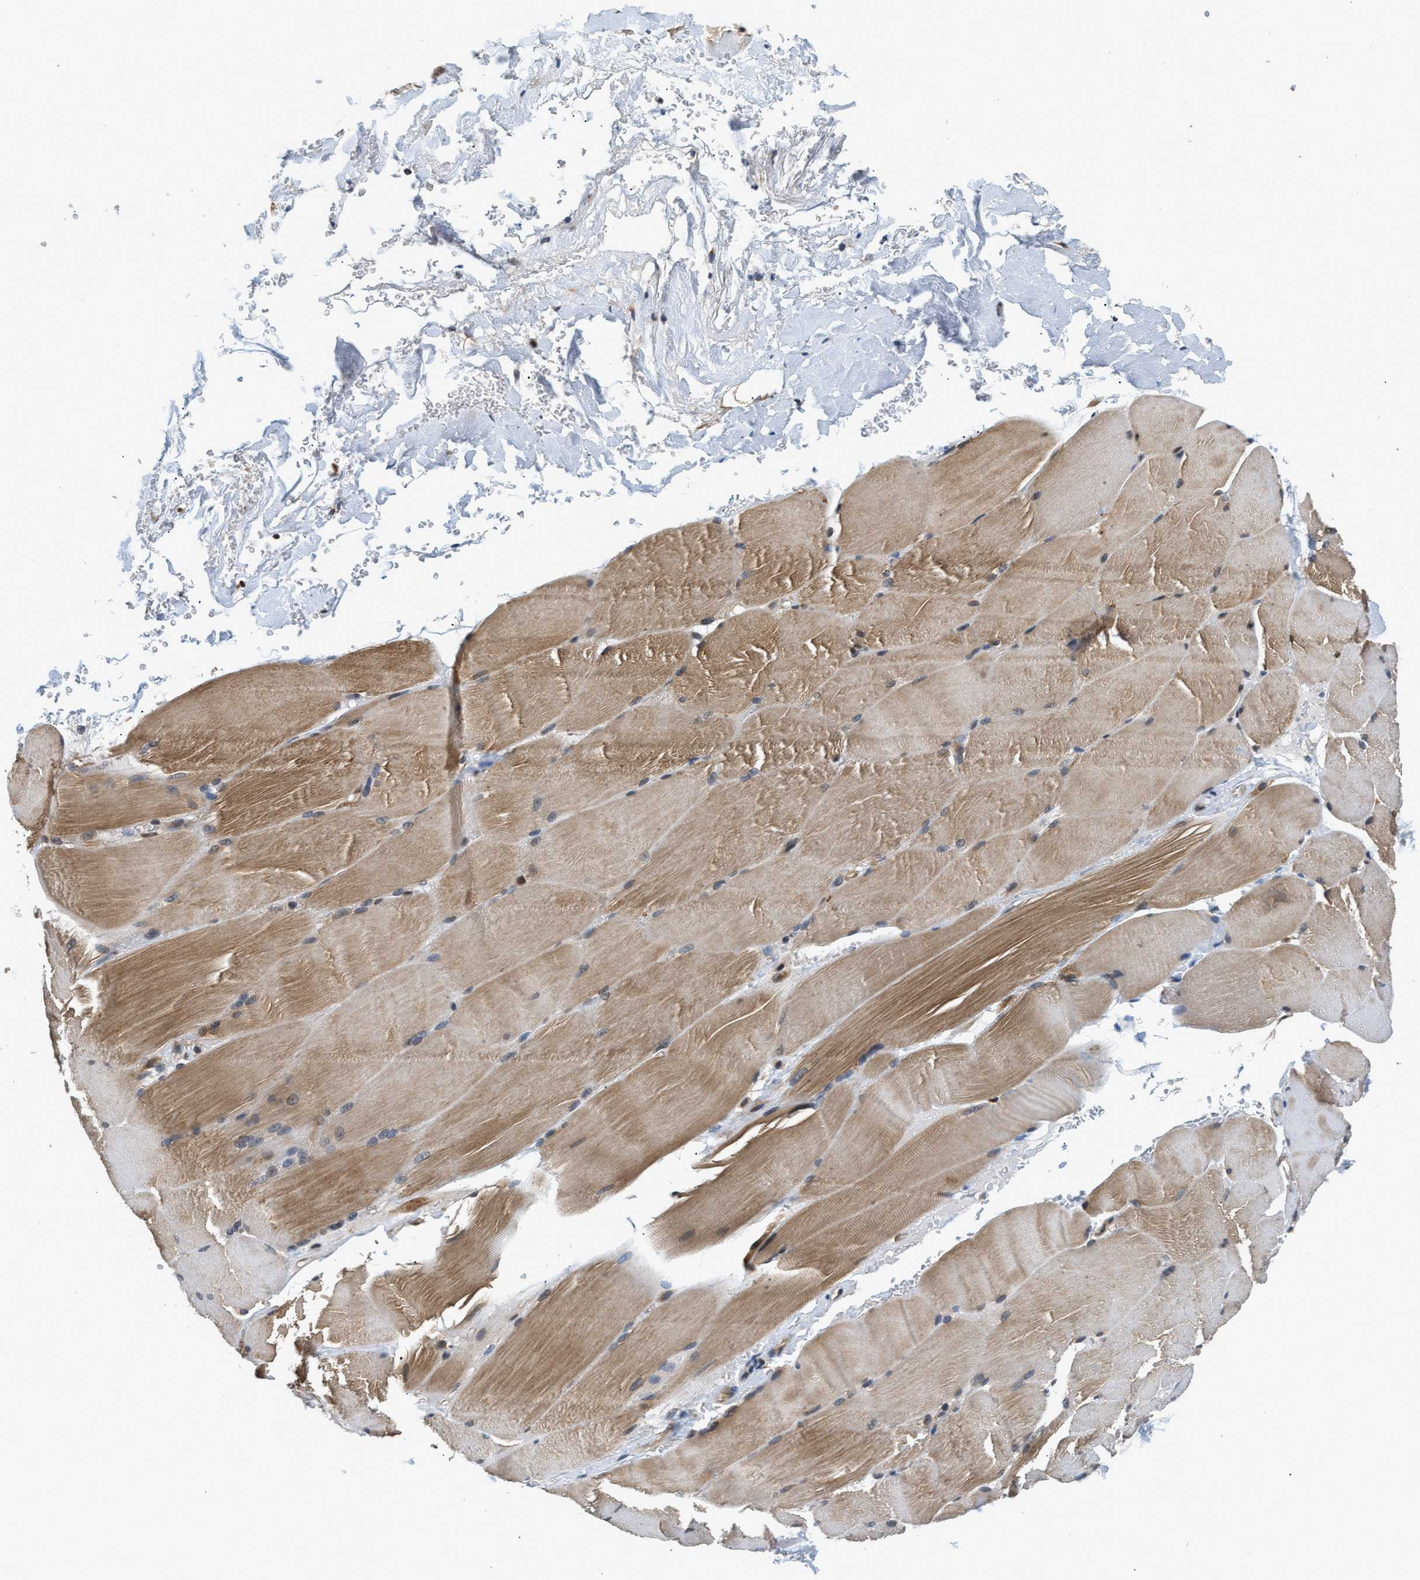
{"staining": {"intensity": "moderate", "quantity": ">75%", "location": "cytoplasmic/membranous"}, "tissue": "skeletal muscle", "cell_type": "Myocytes", "image_type": "normal", "snomed": [{"axis": "morphology", "description": "Normal tissue, NOS"}, {"axis": "topography", "description": "Skin"}, {"axis": "topography", "description": "Skeletal muscle"}], "caption": "Immunohistochemistry of benign human skeletal muscle displays medium levels of moderate cytoplasmic/membranous expression in approximately >75% of myocytes.", "gene": "RAB29", "patient": {"sex": "male", "age": 83}}